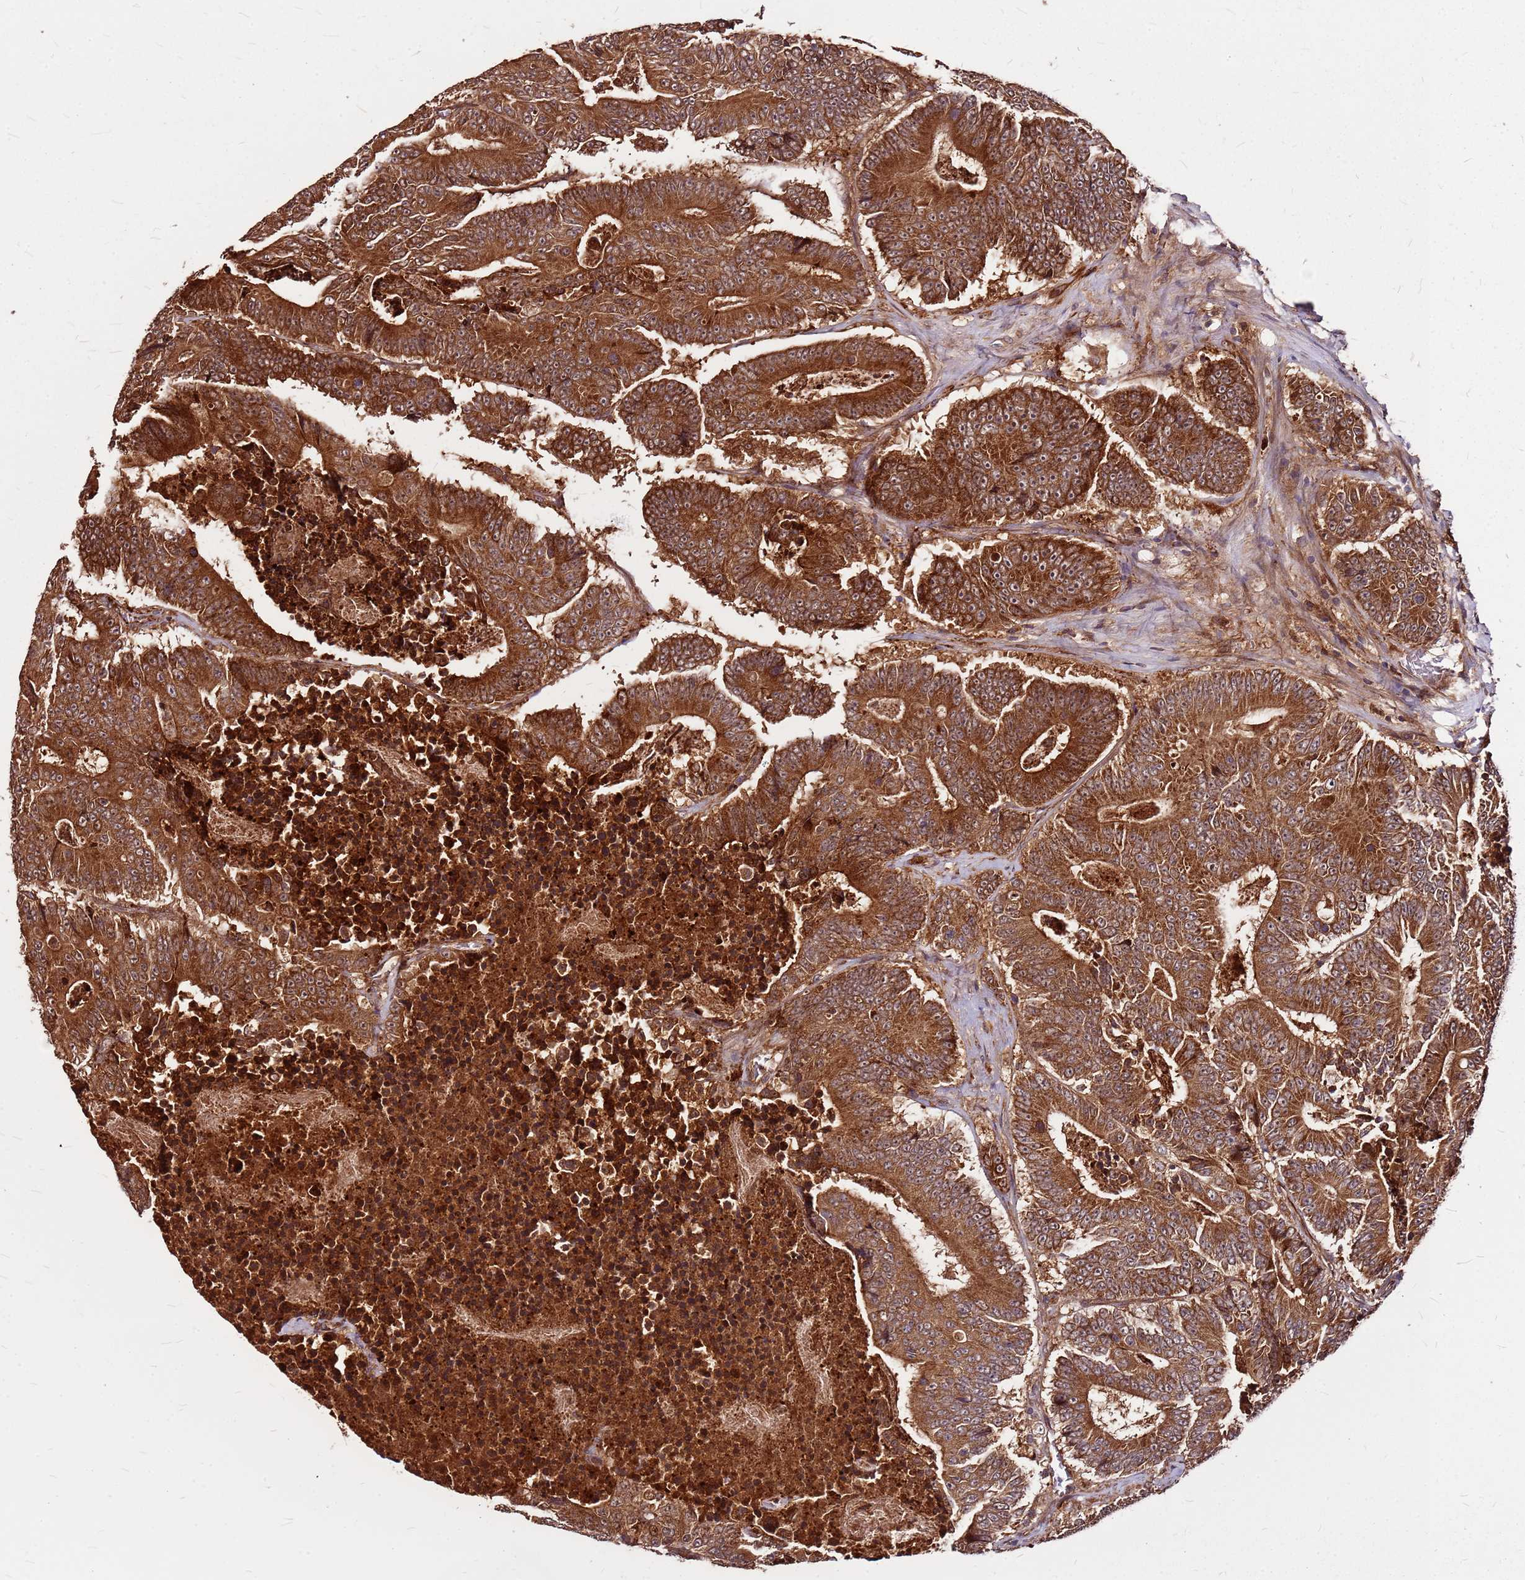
{"staining": {"intensity": "strong", "quantity": ">75%", "location": "cytoplasmic/membranous"}, "tissue": "colorectal cancer", "cell_type": "Tumor cells", "image_type": "cancer", "snomed": [{"axis": "morphology", "description": "Adenocarcinoma, NOS"}, {"axis": "topography", "description": "Colon"}], "caption": "Colorectal cancer (adenocarcinoma) stained with a brown dye demonstrates strong cytoplasmic/membranous positive staining in approximately >75% of tumor cells.", "gene": "LYPLAL1", "patient": {"sex": "male", "age": 83}}